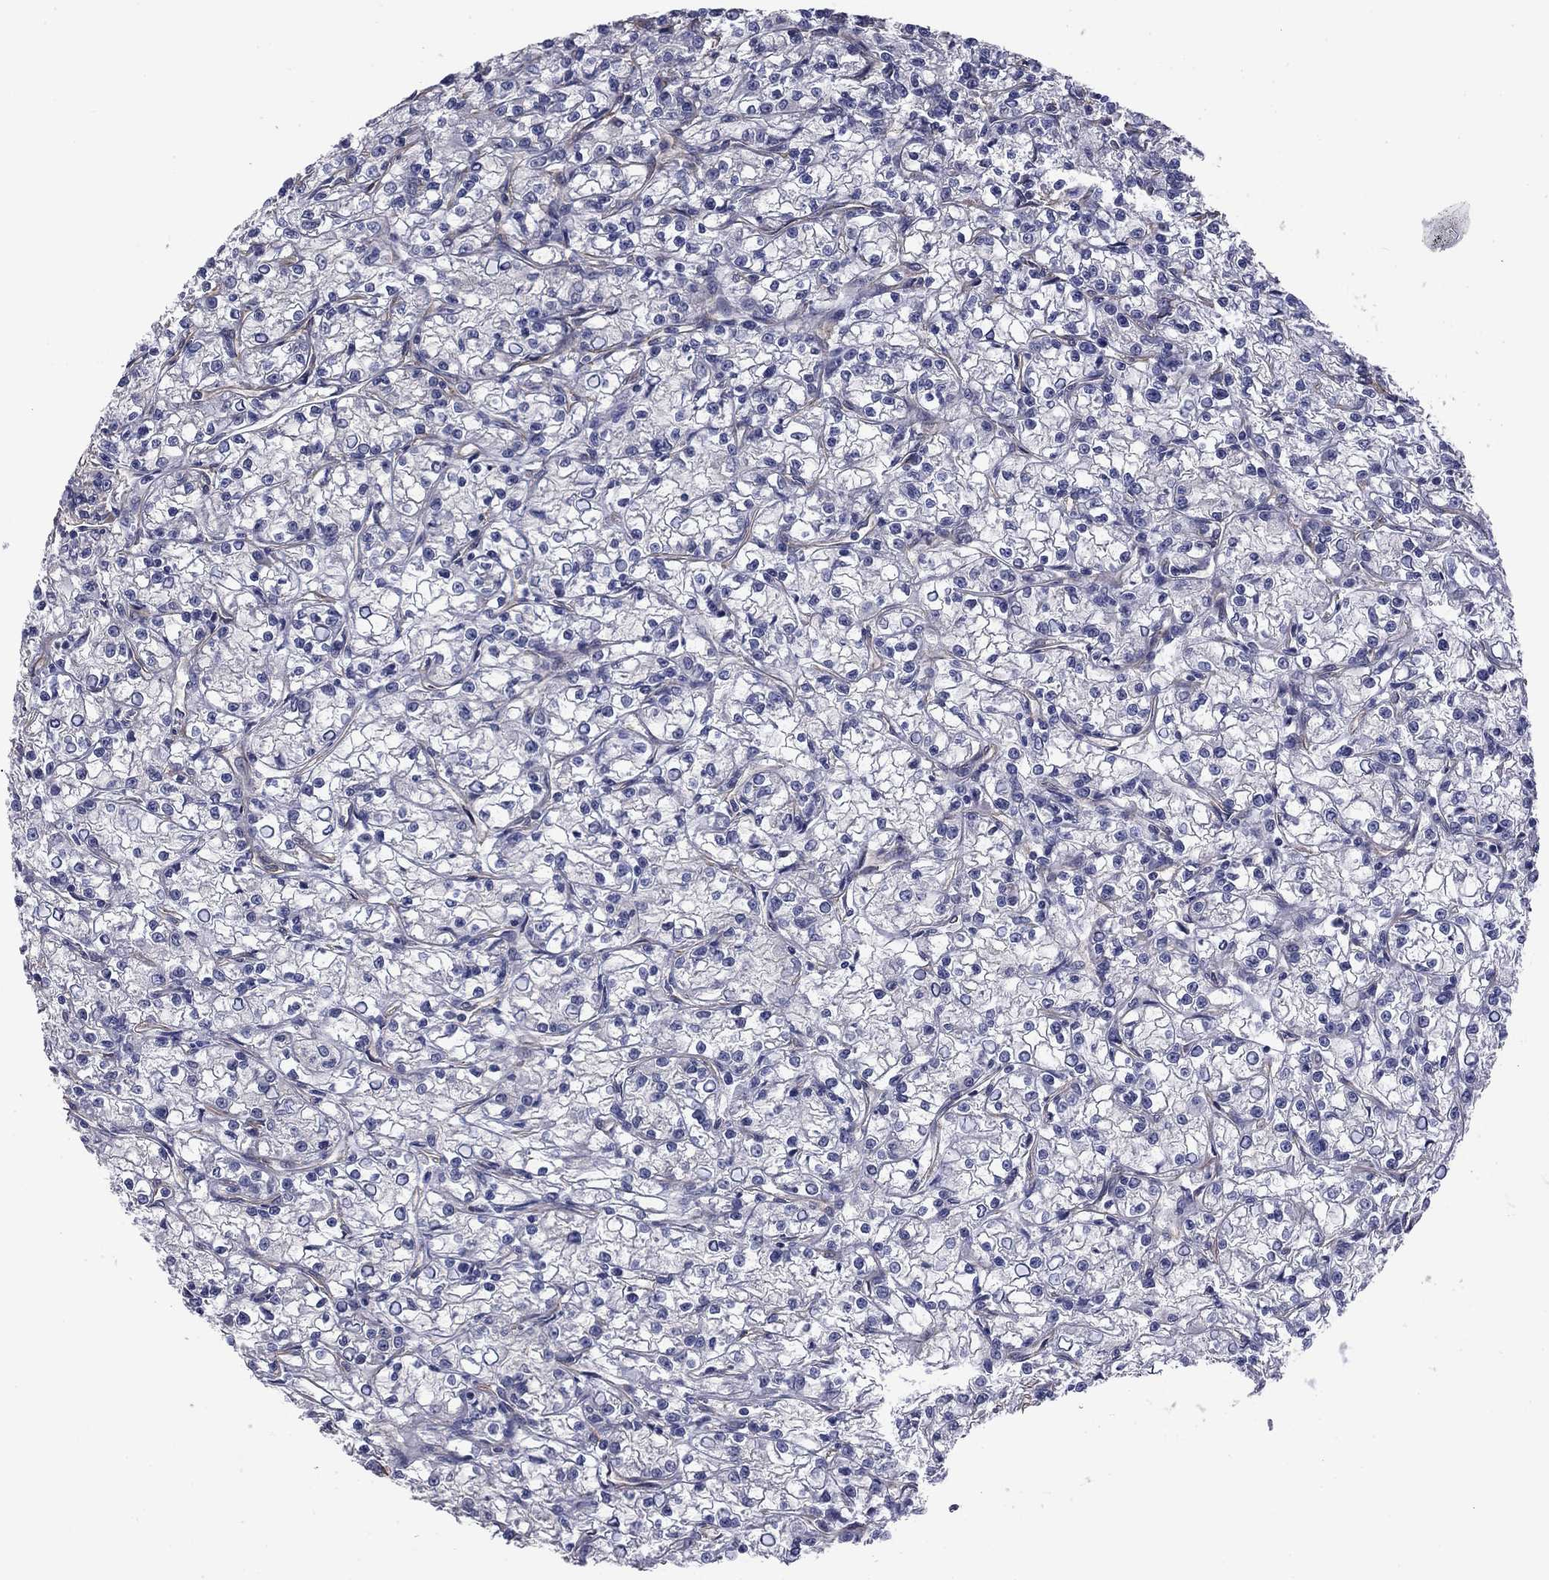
{"staining": {"intensity": "negative", "quantity": "none", "location": "none"}, "tissue": "renal cancer", "cell_type": "Tumor cells", "image_type": "cancer", "snomed": [{"axis": "morphology", "description": "Adenocarcinoma, NOS"}, {"axis": "topography", "description": "Kidney"}], "caption": "Immunohistochemistry of human renal cancer exhibits no staining in tumor cells.", "gene": "TCHH", "patient": {"sex": "female", "age": 59}}